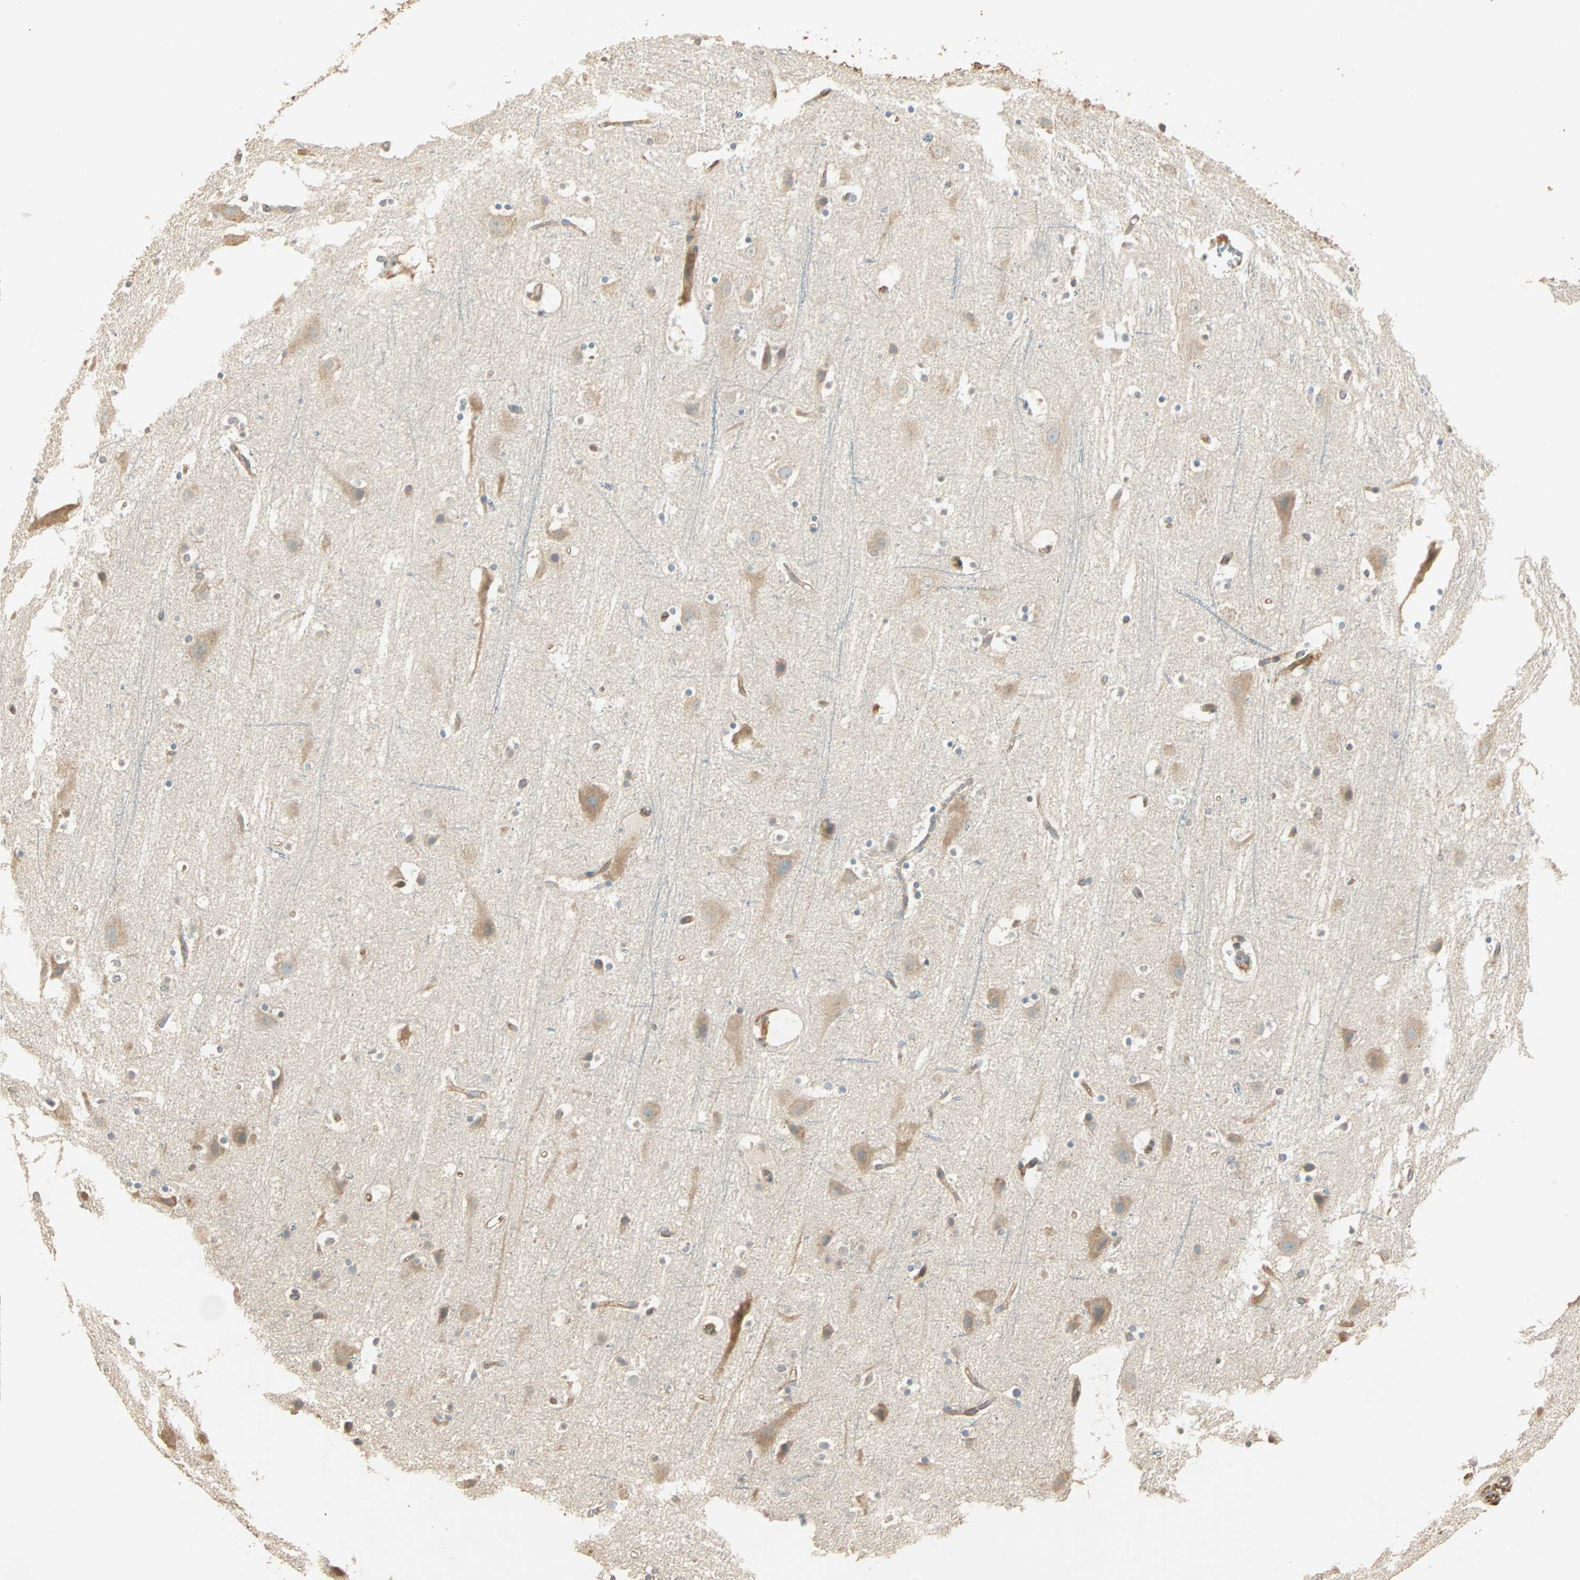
{"staining": {"intensity": "moderate", "quantity": ">75%", "location": "cytoplasmic/membranous"}, "tissue": "cerebral cortex", "cell_type": "Endothelial cells", "image_type": "normal", "snomed": [{"axis": "morphology", "description": "Normal tissue, NOS"}, {"axis": "topography", "description": "Cerebral cortex"}], "caption": "Moderate cytoplasmic/membranous positivity for a protein is appreciated in approximately >75% of endothelial cells of normal cerebral cortex using immunohistochemistry (IHC).", "gene": "GALK1", "patient": {"sex": "male", "age": 45}}